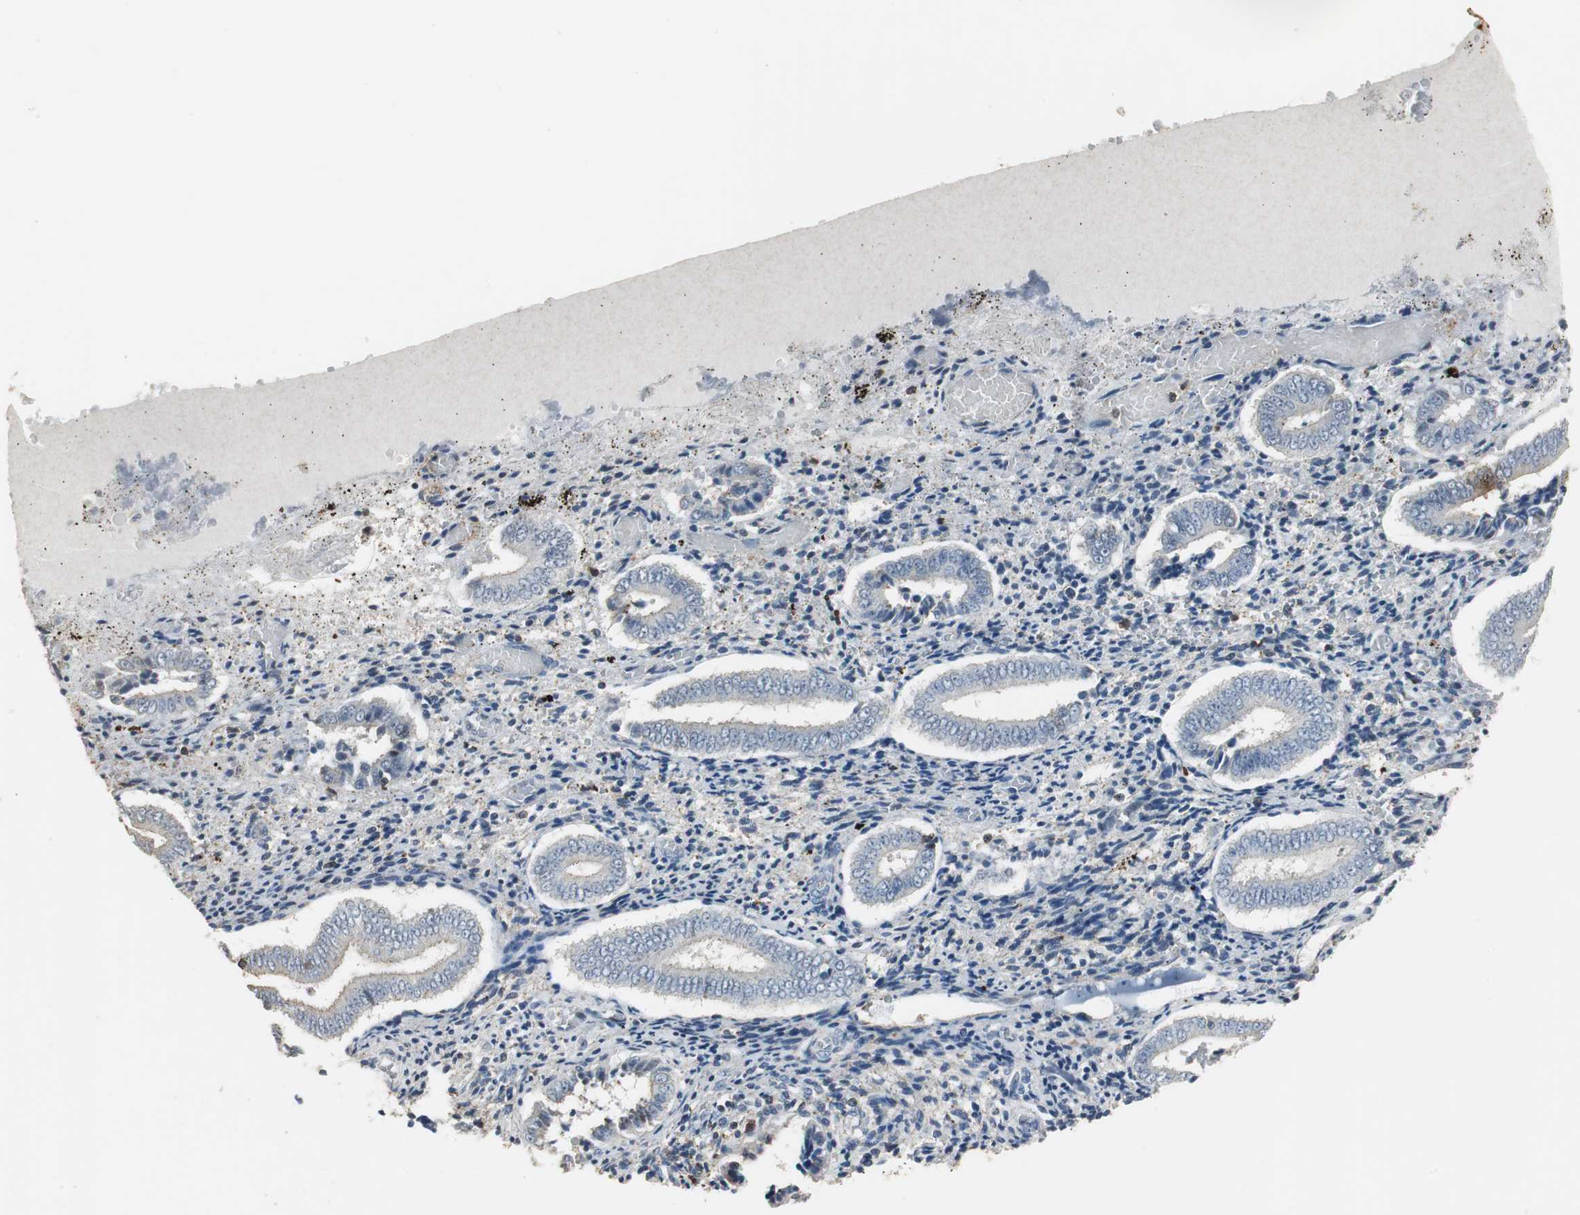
{"staining": {"intensity": "negative", "quantity": "none", "location": "none"}, "tissue": "endometrium", "cell_type": "Cells in endometrial stroma", "image_type": "normal", "snomed": [{"axis": "morphology", "description": "Normal tissue, NOS"}, {"axis": "topography", "description": "Endometrium"}], "caption": "Immunohistochemistry (IHC) micrograph of benign endometrium stained for a protein (brown), which reveals no expression in cells in endometrial stroma.", "gene": "DNAJB4", "patient": {"sex": "female", "age": 42}}